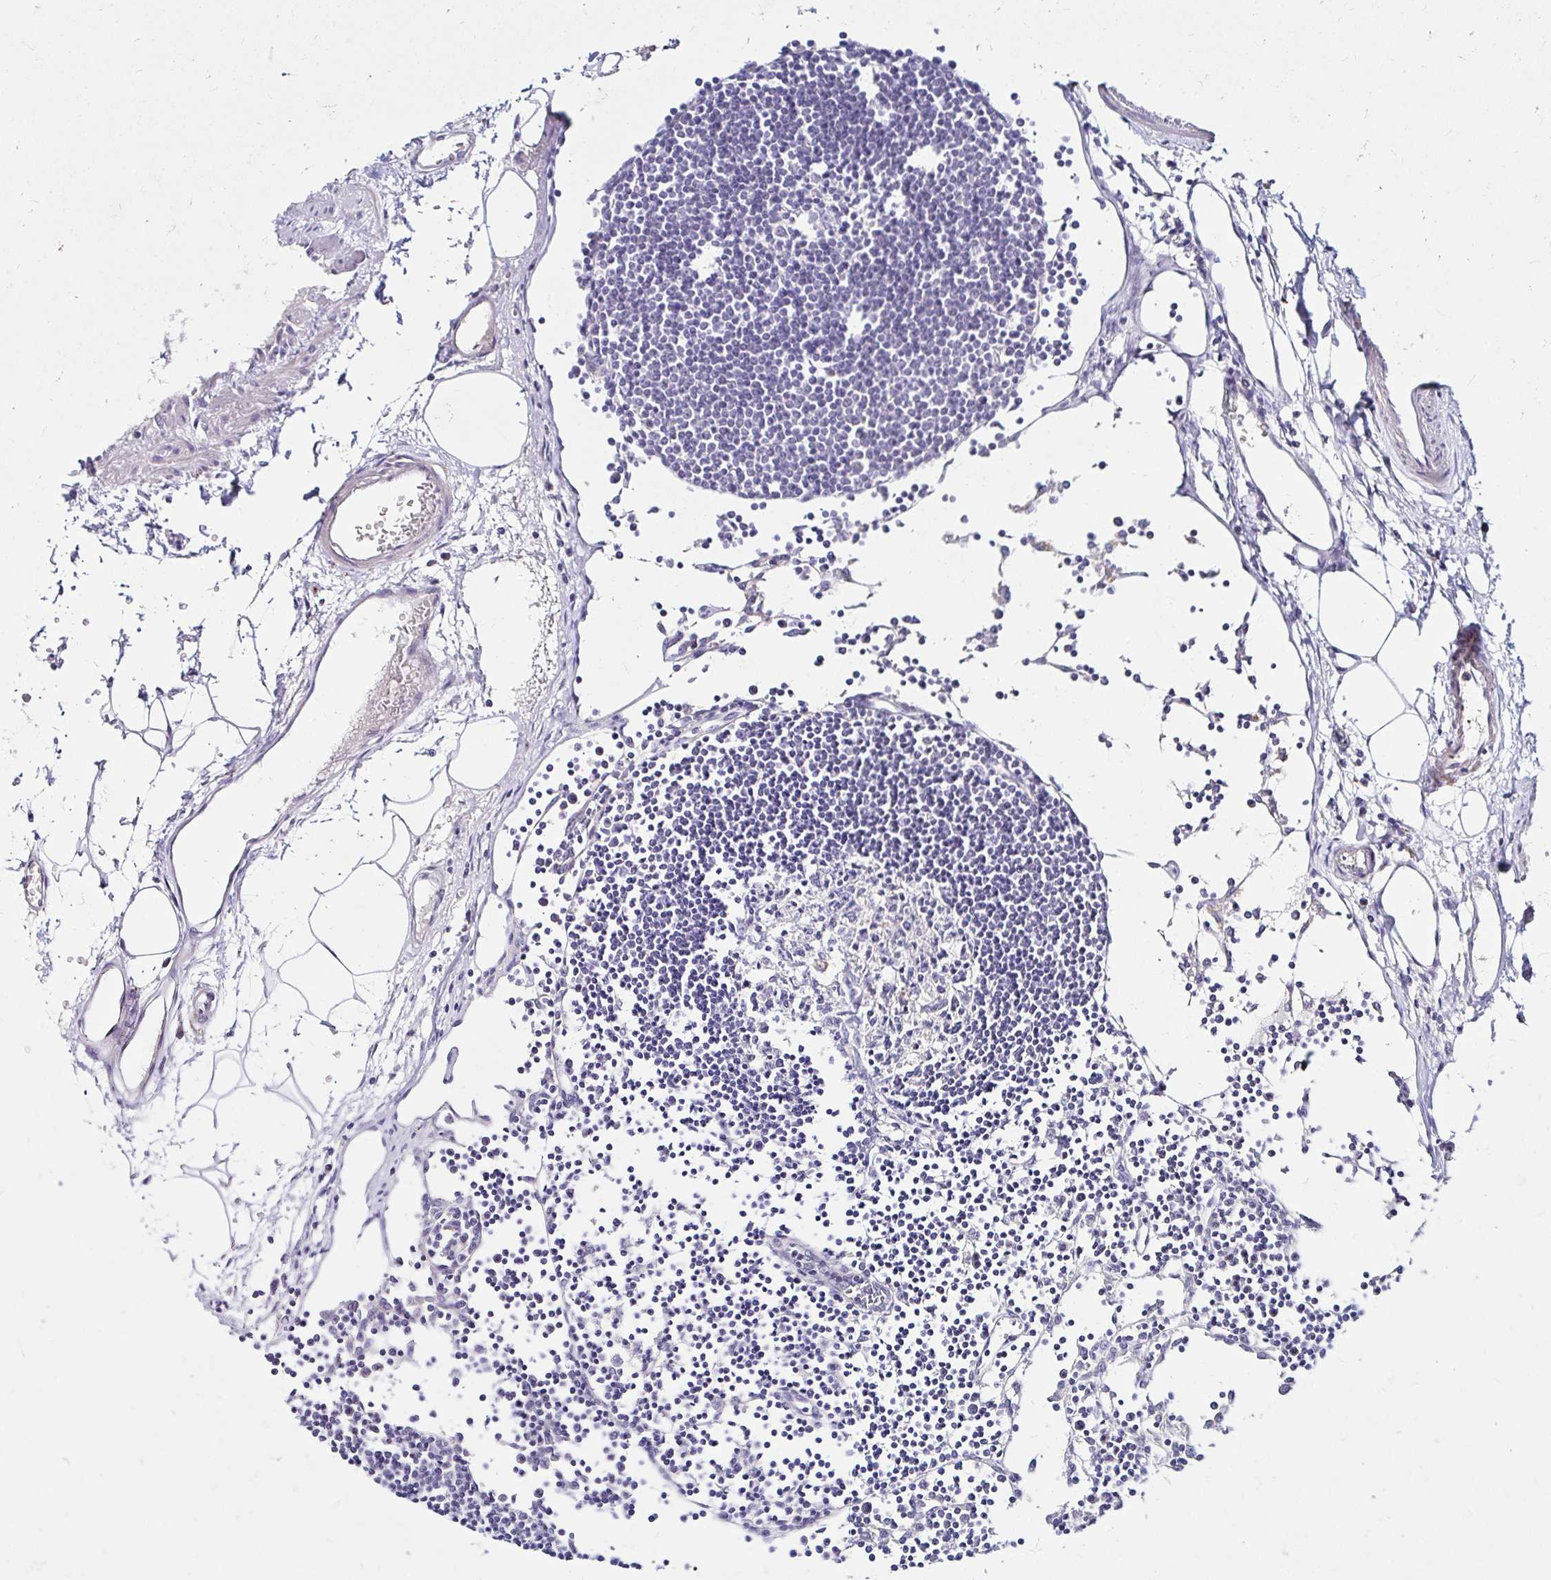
{"staining": {"intensity": "negative", "quantity": "none", "location": "none"}, "tissue": "lymph node", "cell_type": "Germinal center cells", "image_type": "normal", "snomed": [{"axis": "morphology", "description": "Normal tissue, NOS"}, {"axis": "topography", "description": "Lymph node"}], "caption": "The immunohistochemistry (IHC) histopathology image has no significant positivity in germinal center cells of lymph node. (Stains: DAB (3,3'-diaminobenzidine) IHC with hematoxylin counter stain, Microscopy: brightfield microscopy at high magnification).", "gene": "GUCY1A1", "patient": {"sex": "female", "age": 65}}